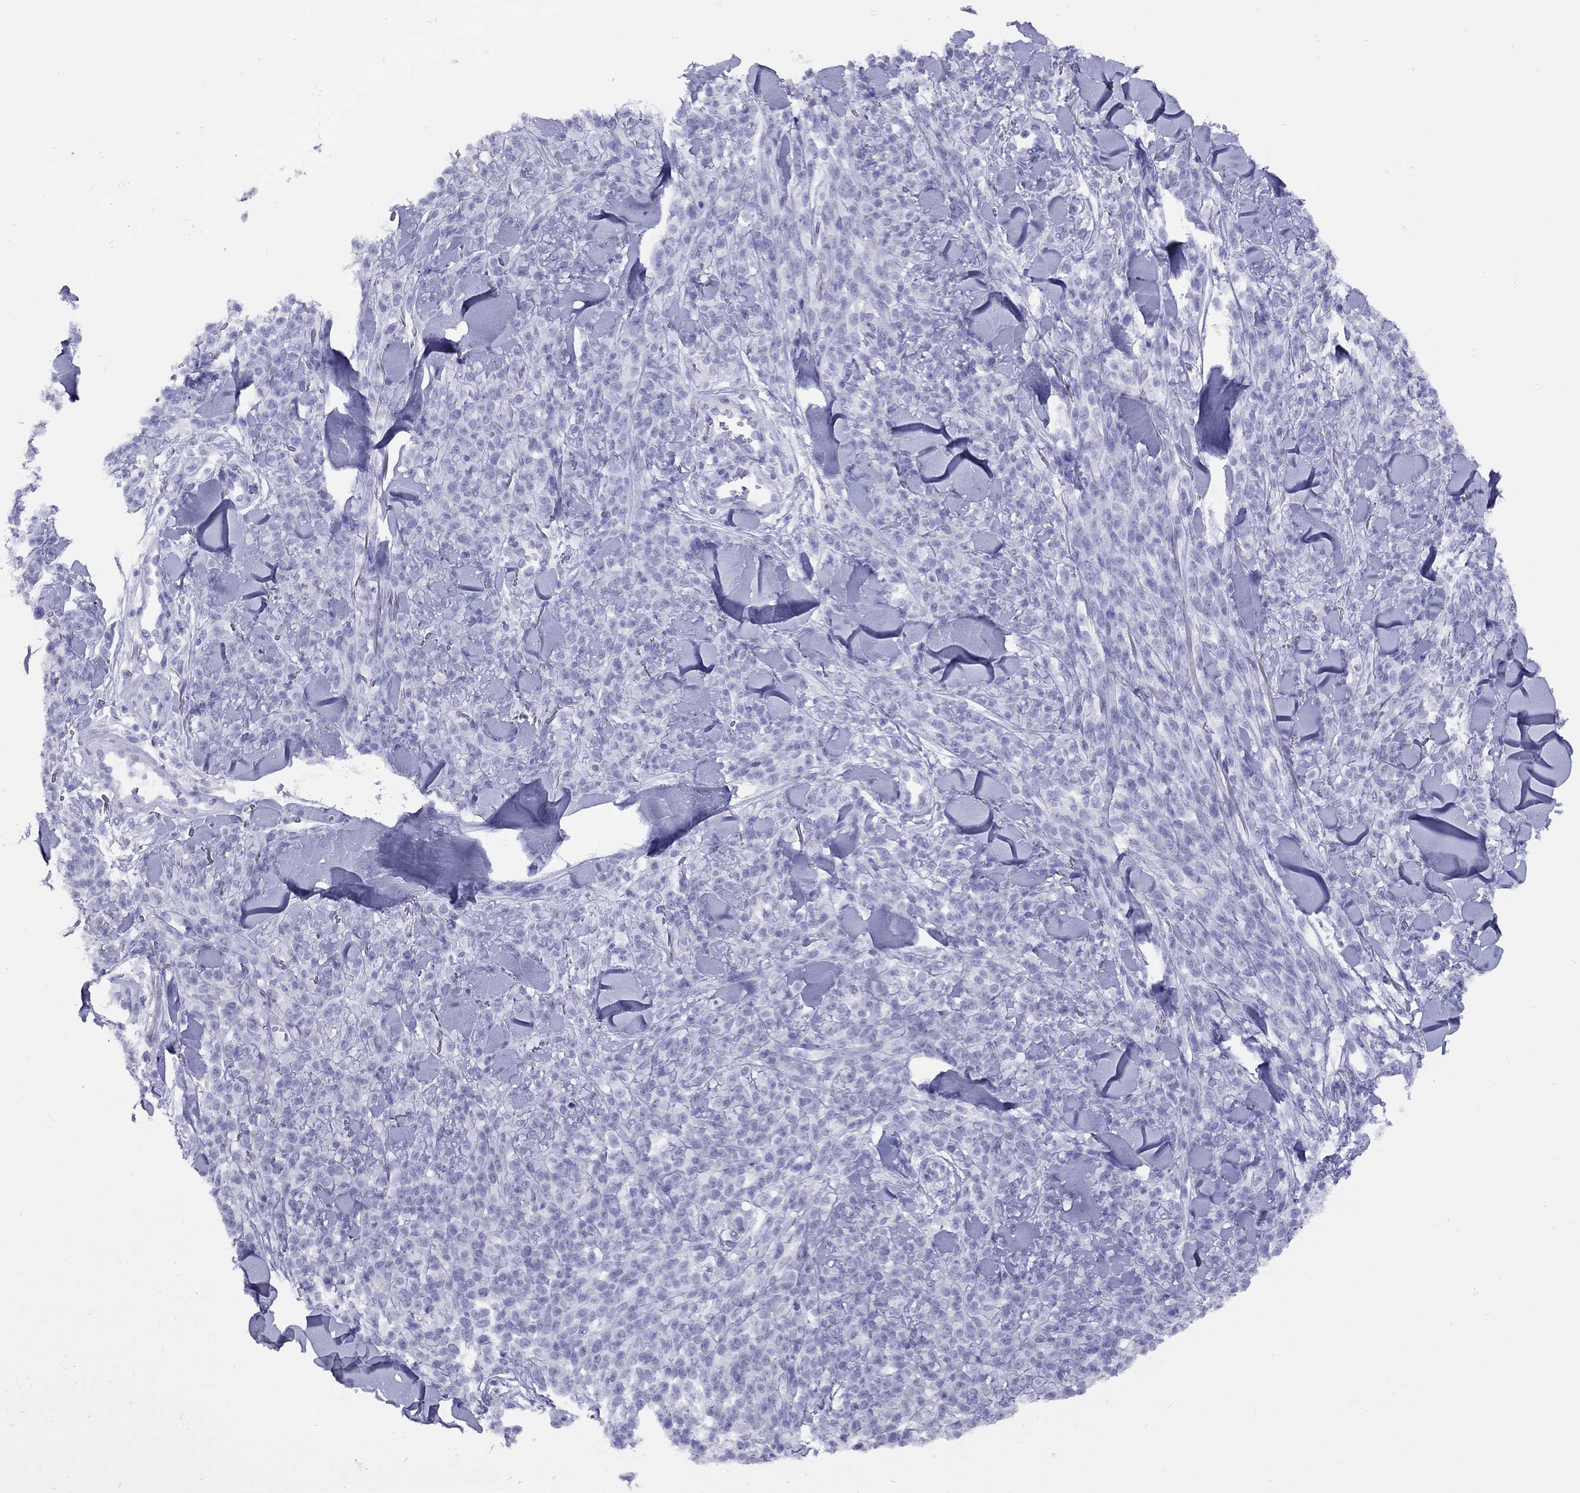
{"staining": {"intensity": "negative", "quantity": "none", "location": "none"}, "tissue": "melanoma", "cell_type": "Tumor cells", "image_type": "cancer", "snomed": [{"axis": "morphology", "description": "Malignant melanoma, NOS"}, {"axis": "topography", "description": "Skin"}, {"axis": "topography", "description": "Skin of trunk"}], "caption": "High magnification brightfield microscopy of malignant melanoma stained with DAB (brown) and counterstained with hematoxylin (blue): tumor cells show no significant positivity.", "gene": "GRIA2", "patient": {"sex": "male", "age": 74}}